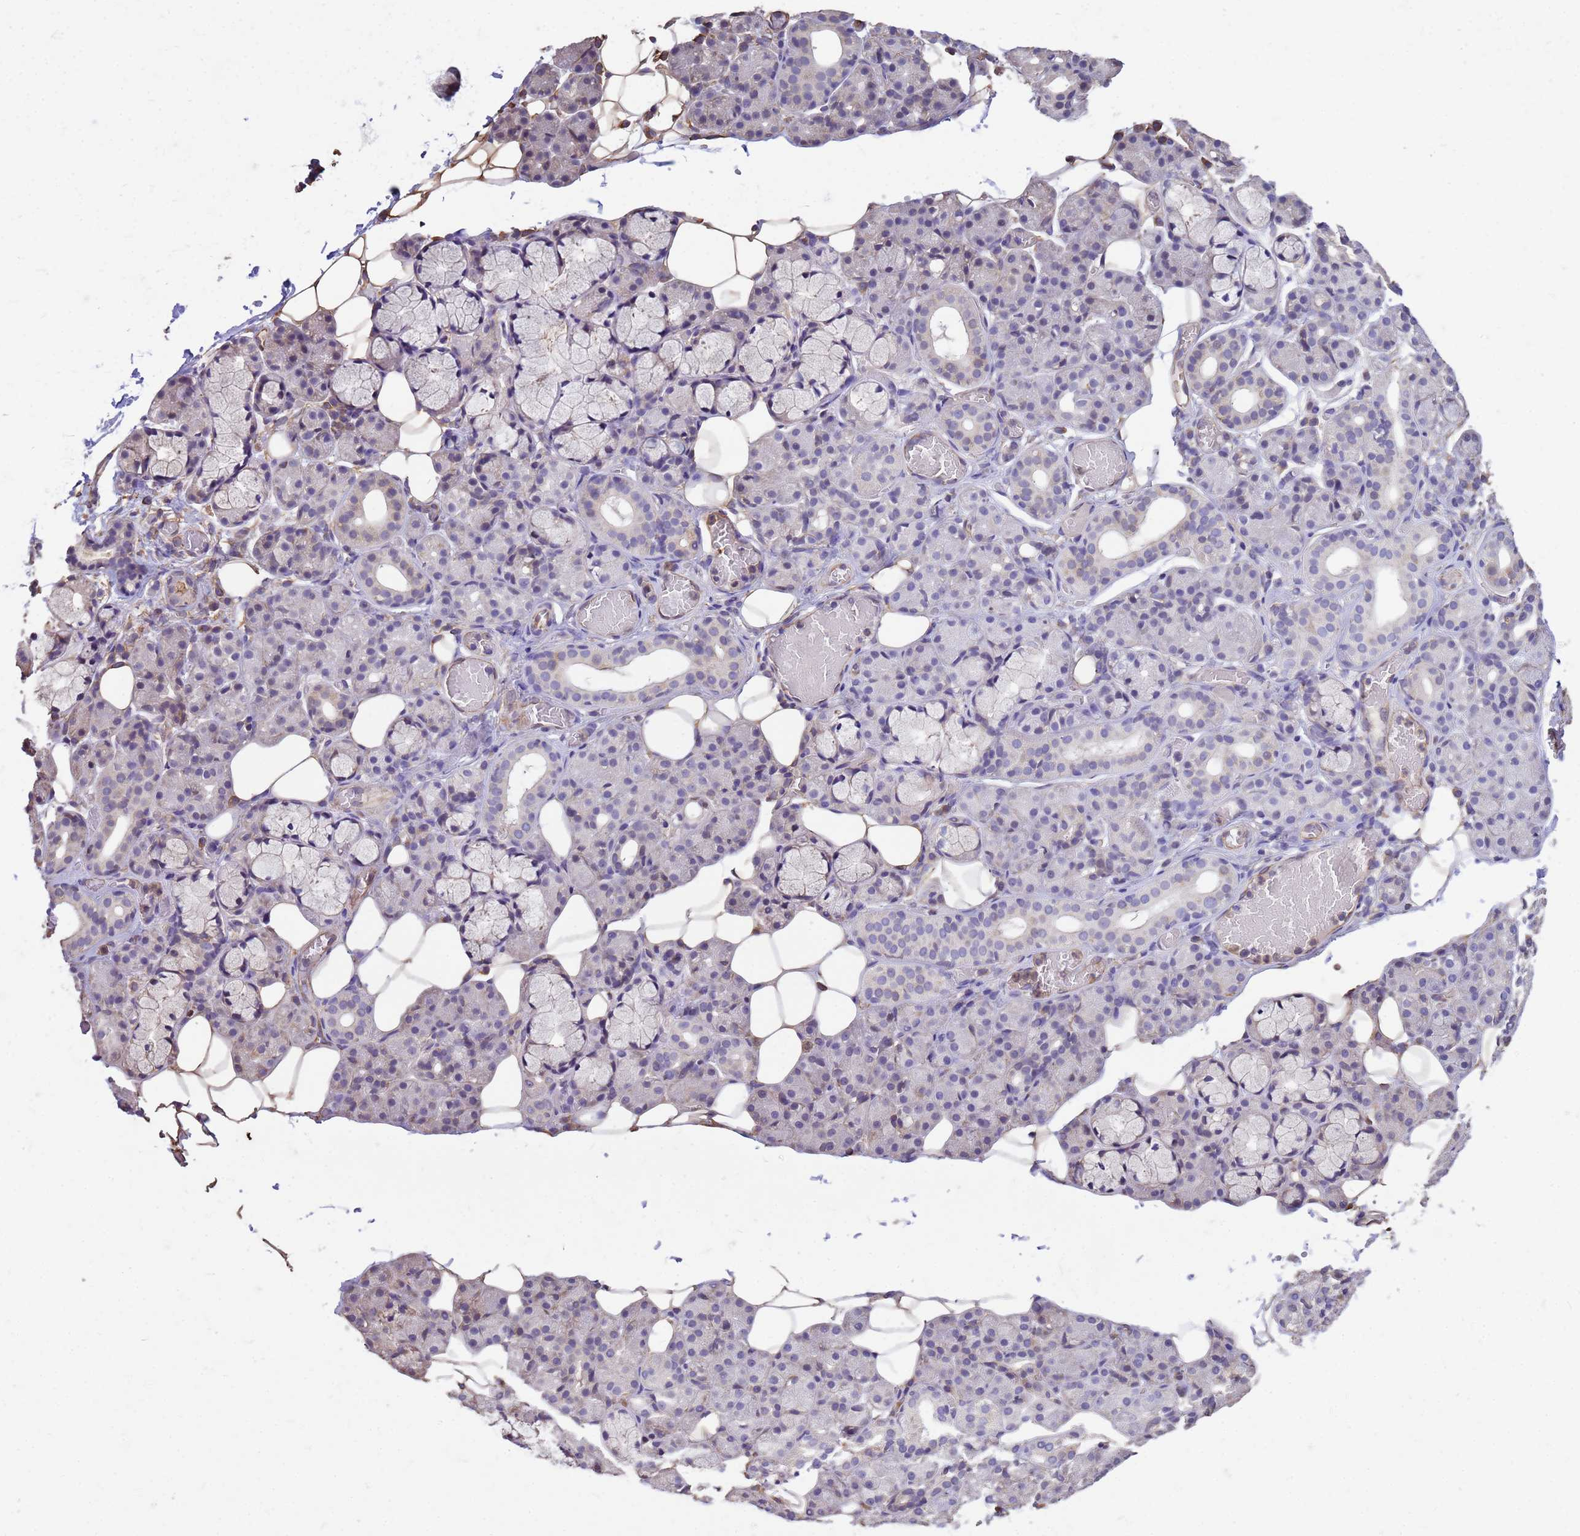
{"staining": {"intensity": "negative", "quantity": "none", "location": "none"}, "tissue": "salivary gland", "cell_type": "Glandular cells", "image_type": "normal", "snomed": [{"axis": "morphology", "description": "Normal tissue, NOS"}, {"axis": "topography", "description": "Salivary gland"}], "caption": "The micrograph shows no staining of glandular cells in benign salivary gland.", "gene": "TCEAL3", "patient": {"sex": "male", "age": 63}}